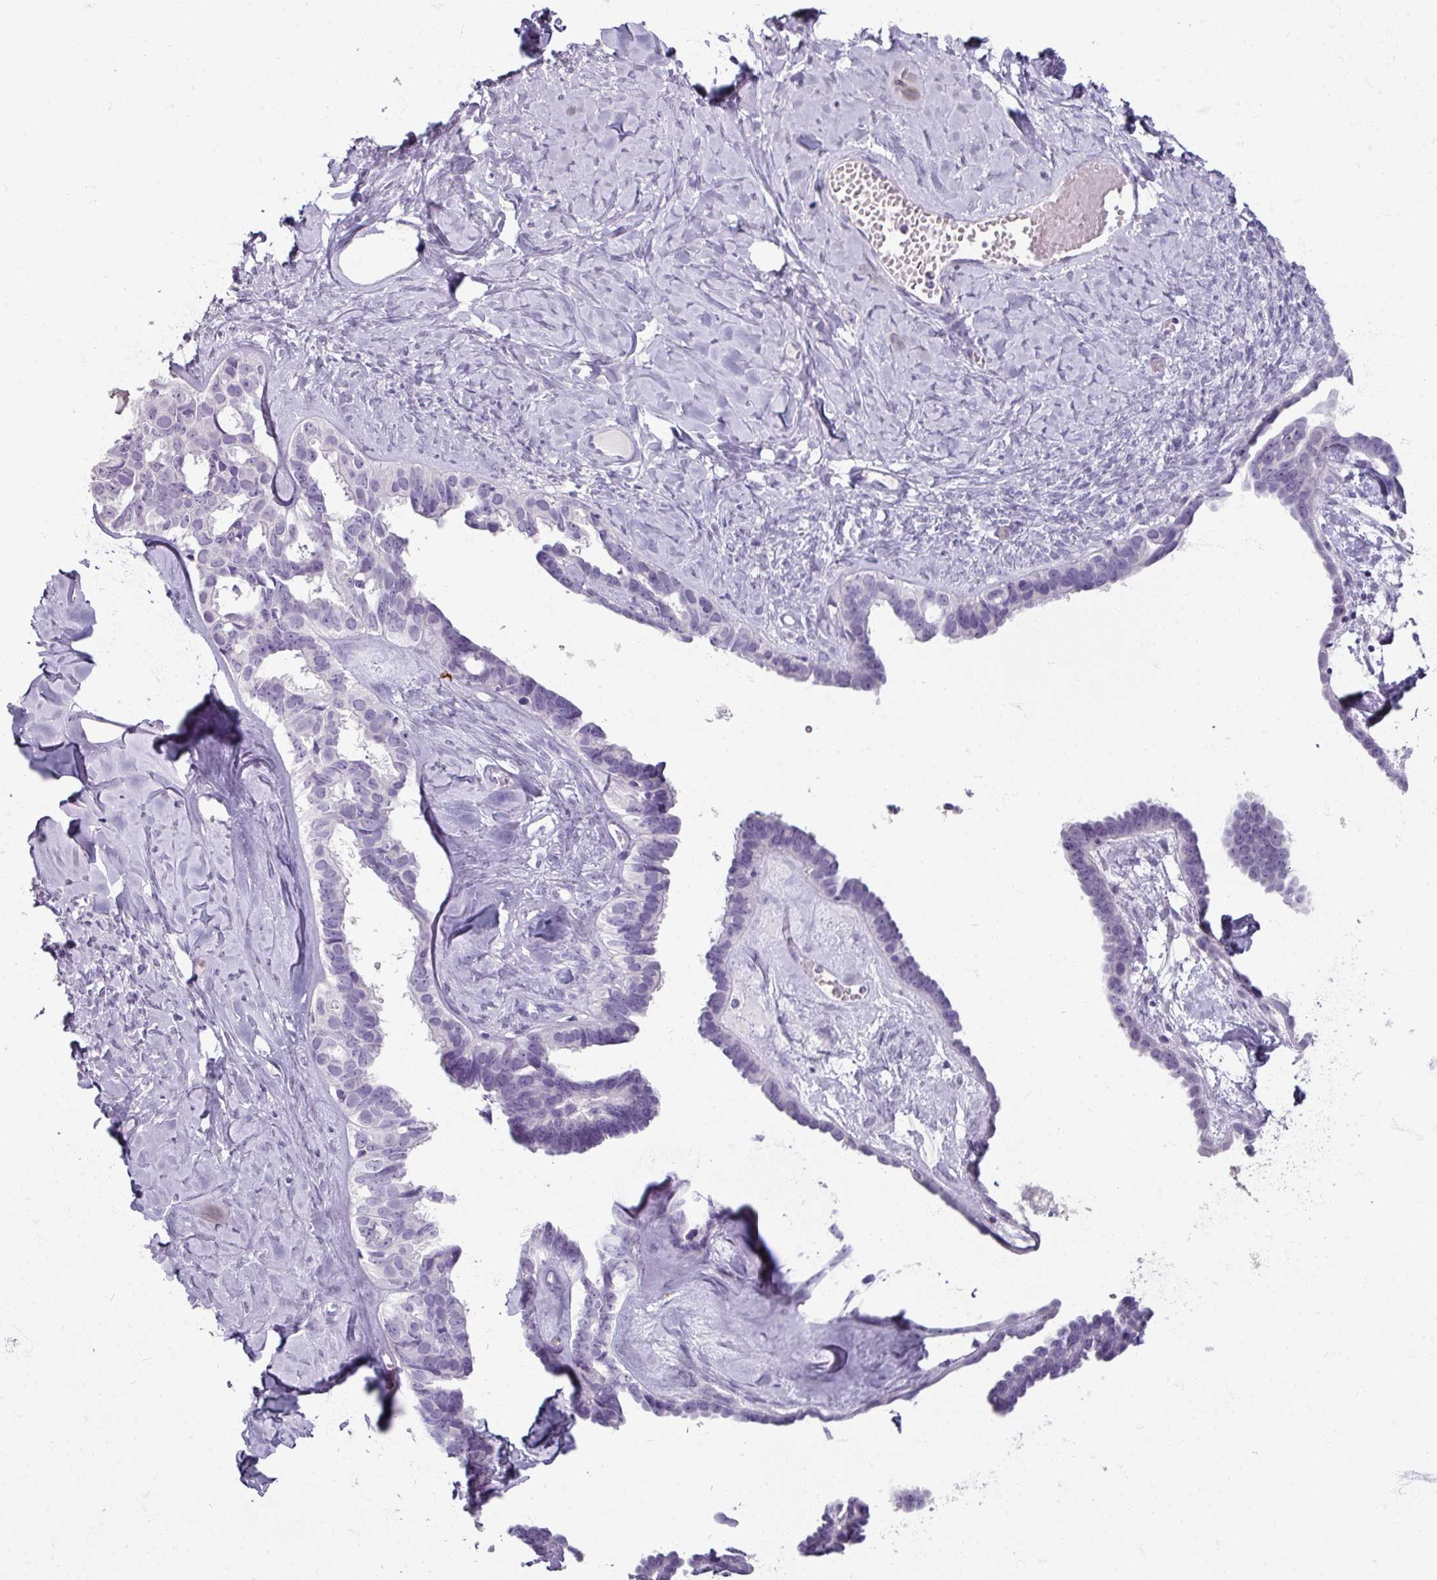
{"staining": {"intensity": "negative", "quantity": "none", "location": "none"}, "tissue": "ovarian cancer", "cell_type": "Tumor cells", "image_type": "cancer", "snomed": [{"axis": "morphology", "description": "Cystadenocarcinoma, serous, NOS"}, {"axis": "topography", "description": "Ovary"}], "caption": "Ovarian serous cystadenocarcinoma was stained to show a protein in brown. There is no significant positivity in tumor cells.", "gene": "TG", "patient": {"sex": "female", "age": 69}}